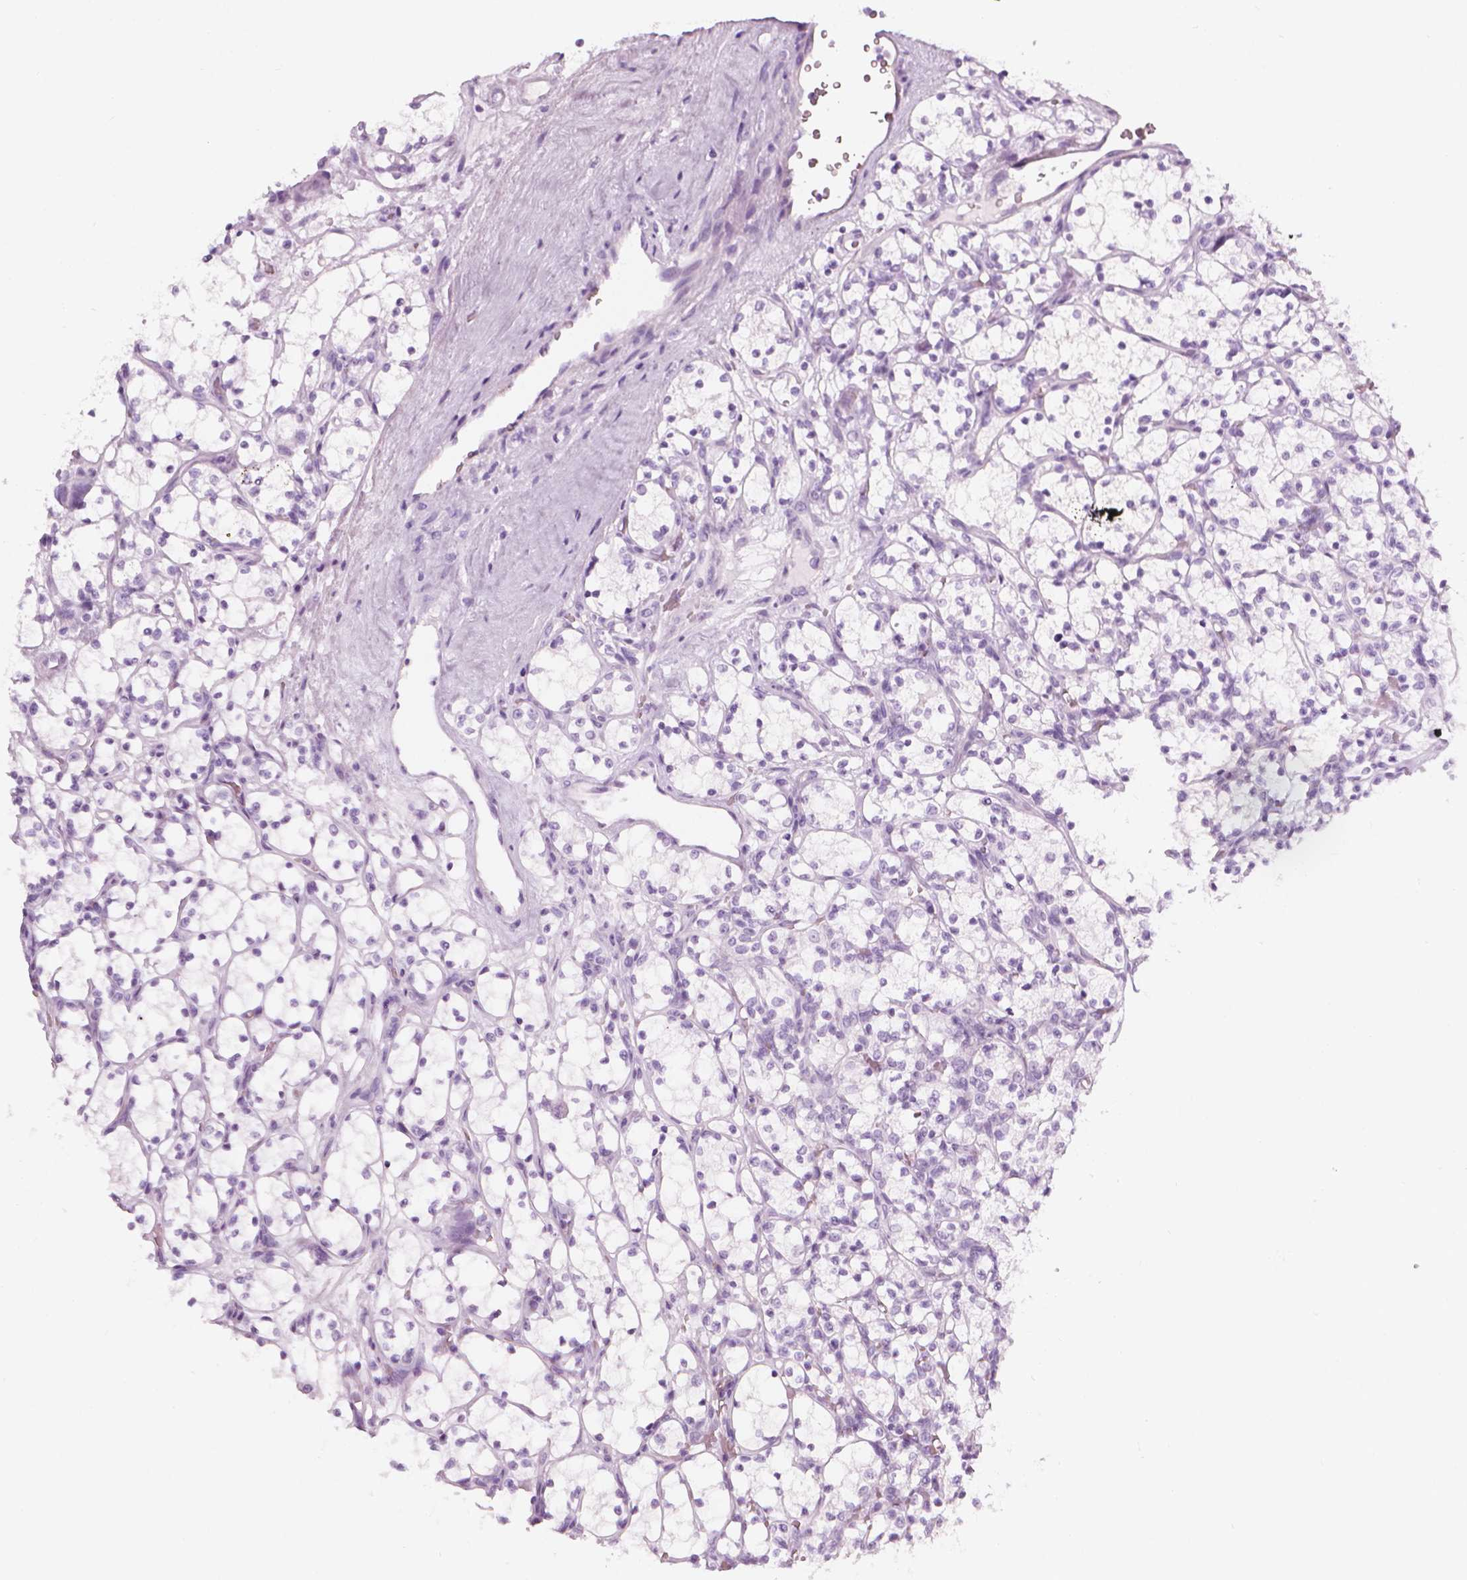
{"staining": {"intensity": "negative", "quantity": "none", "location": "none"}, "tissue": "renal cancer", "cell_type": "Tumor cells", "image_type": "cancer", "snomed": [{"axis": "morphology", "description": "Adenocarcinoma, NOS"}, {"axis": "topography", "description": "Kidney"}], "caption": "Immunohistochemical staining of human adenocarcinoma (renal) reveals no significant staining in tumor cells.", "gene": "SCG3", "patient": {"sex": "female", "age": 69}}